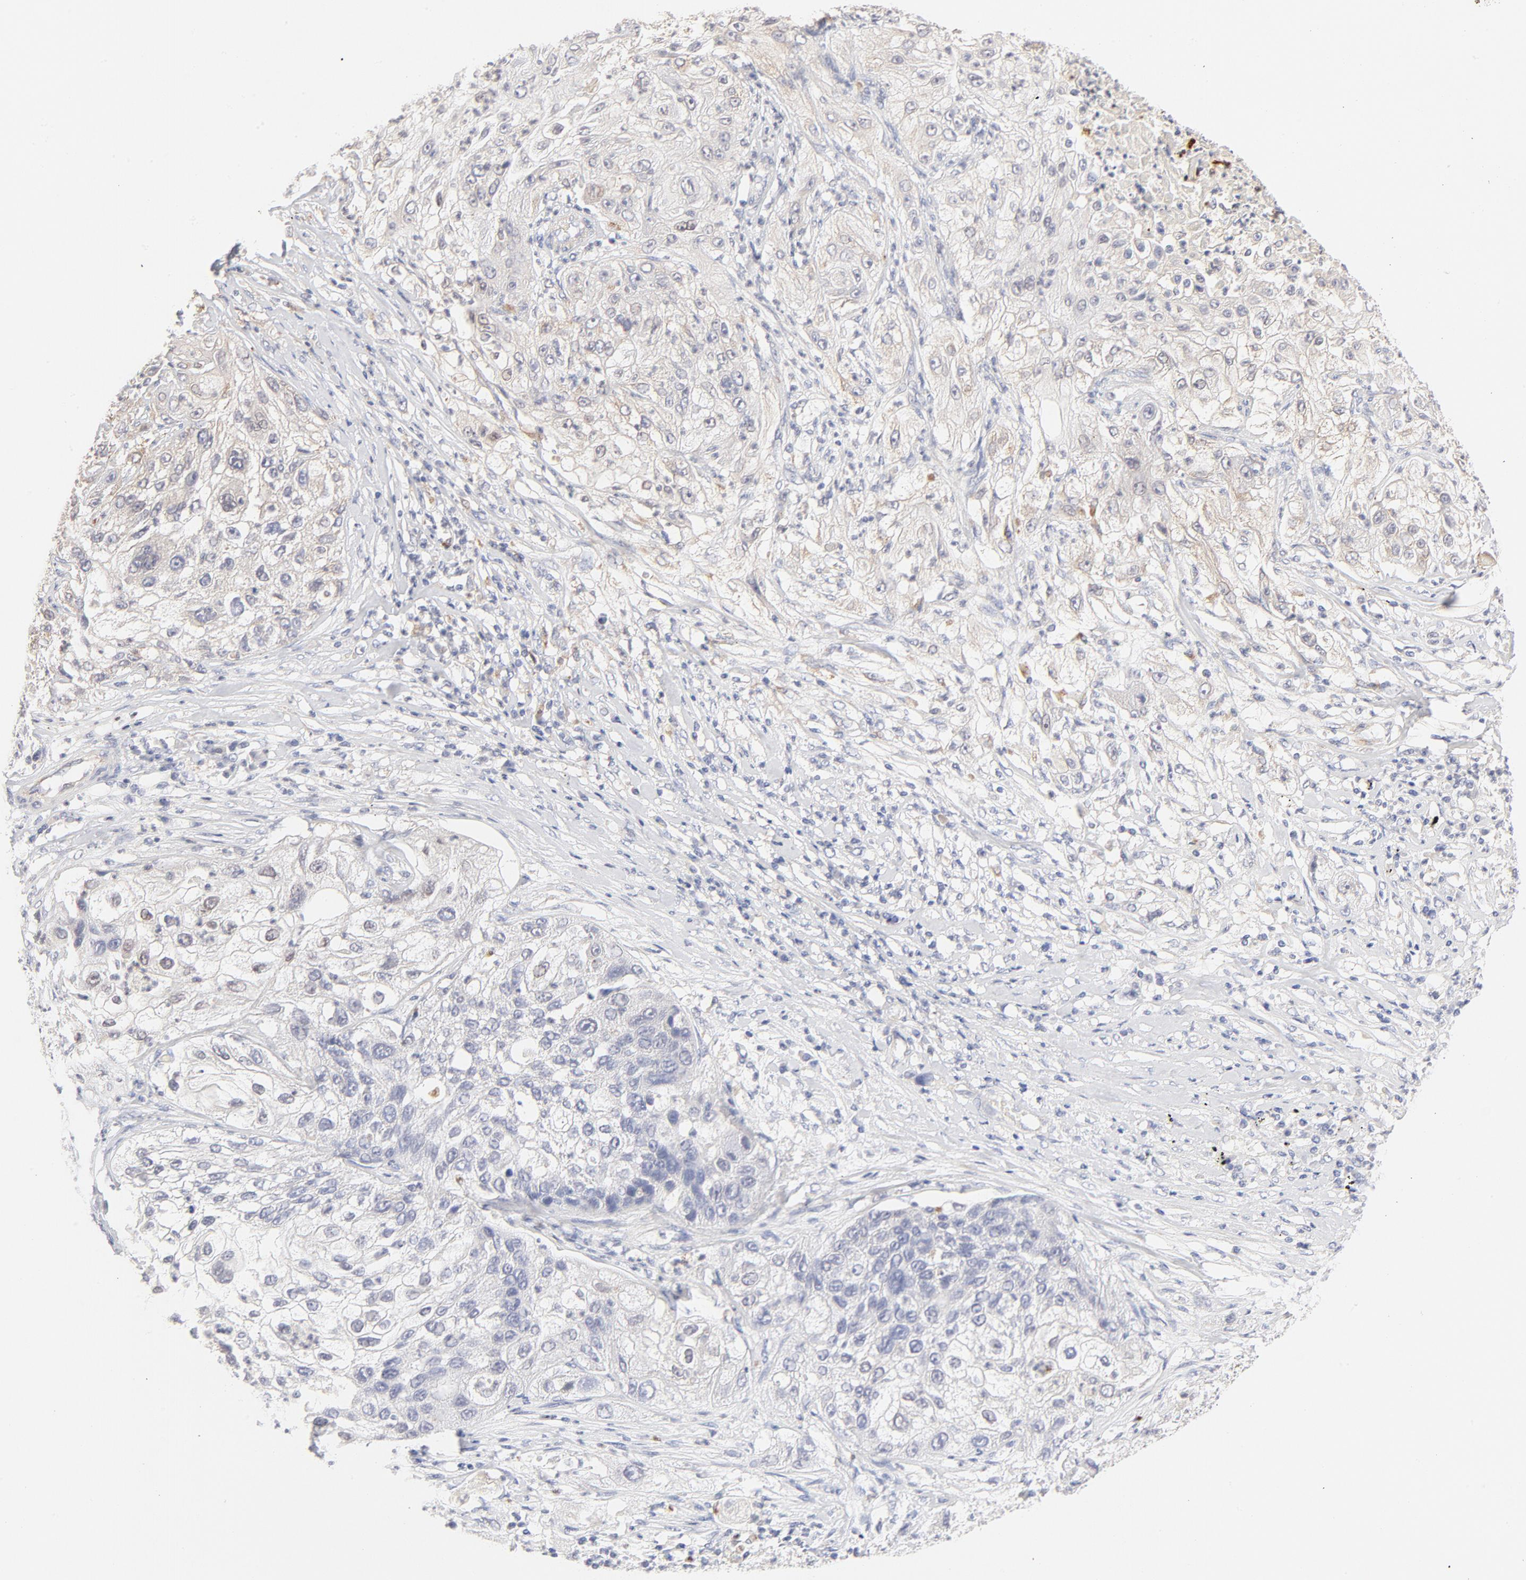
{"staining": {"intensity": "negative", "quantity": "none", "location": "none"}, "tissue": "lung cancer", "cell_type": "Tumor cells", "image_type": "cancer", "snomed": [{"axis": "morphology", "description": "Inflammation, NOS"}, {"axis": "morphology", "description": "Squamous cell carcinoma, NOS"}, {"axis": "topography", "description": "Lymph node"}, {"axis": "topography", "description": "Soft tissue"}, {"axis": "topography", "description": "Lung"}], "caption": "A high-resolution micrograph shows immunohistochemistry (IHC) staining of lung cancer, which reveals no significant expression in tumor cells.", "gene": "MTERF2", "patient": {"sex": "male", "age": 66}}